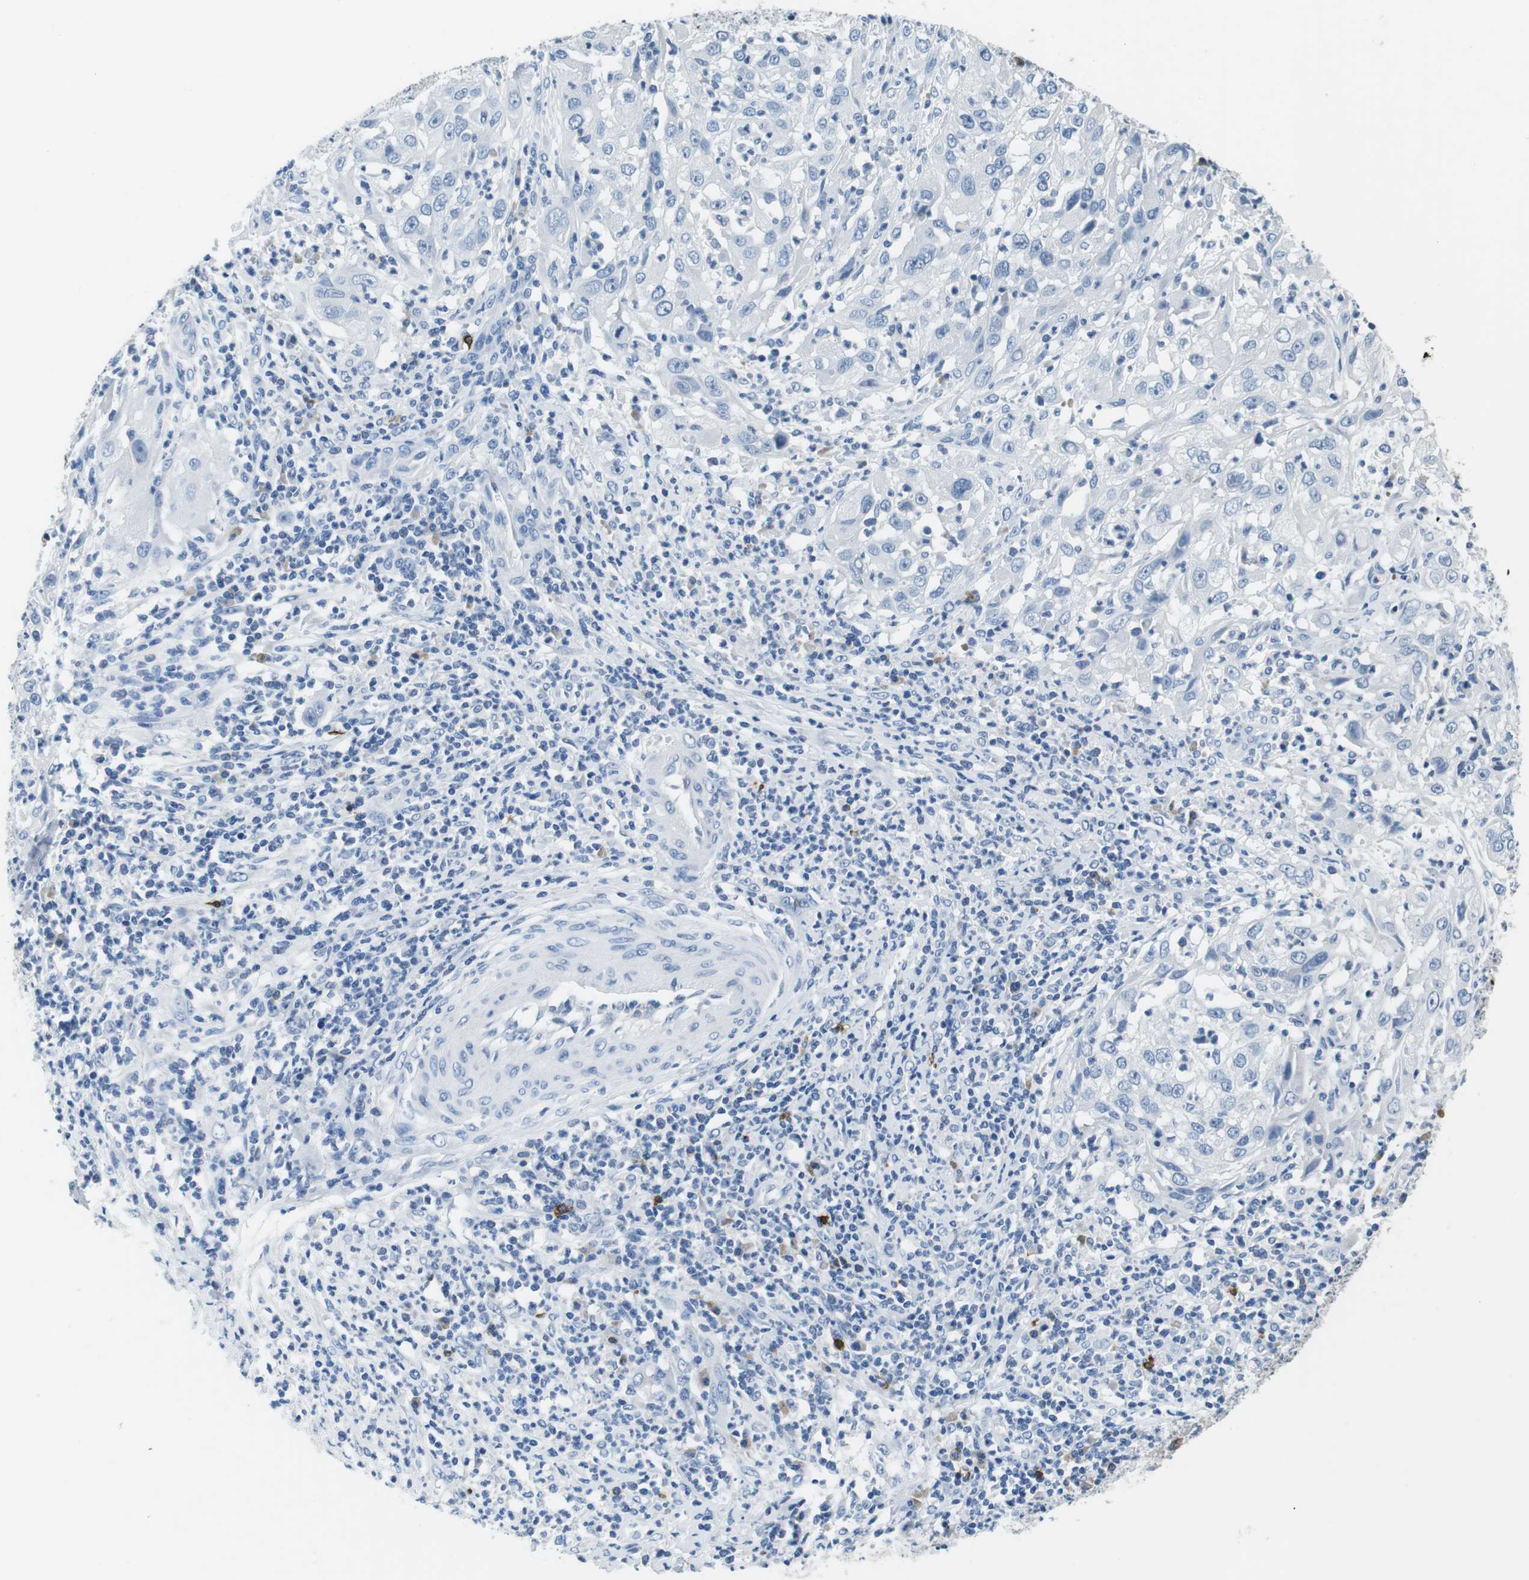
{"staining": {"intensity": "negative", "quantity": "none", "location": "none"}, "tissue": "cervical cancer", "cell_type": "Tumor cells", "image_type": "cancer", "snomed": [{"axis": "morphology", "description": "Squamous cell carcinoma, NOS"}, {"axis": "topography", "description": "Cervix"}], "caption": "A micrograph of human squamous cell carcinoma (cervical) is negative for staining in tumor cells. Nuclei are stained in blue.", "gene": "IGHD", "patient": {"sex": "female", "age": 32}}